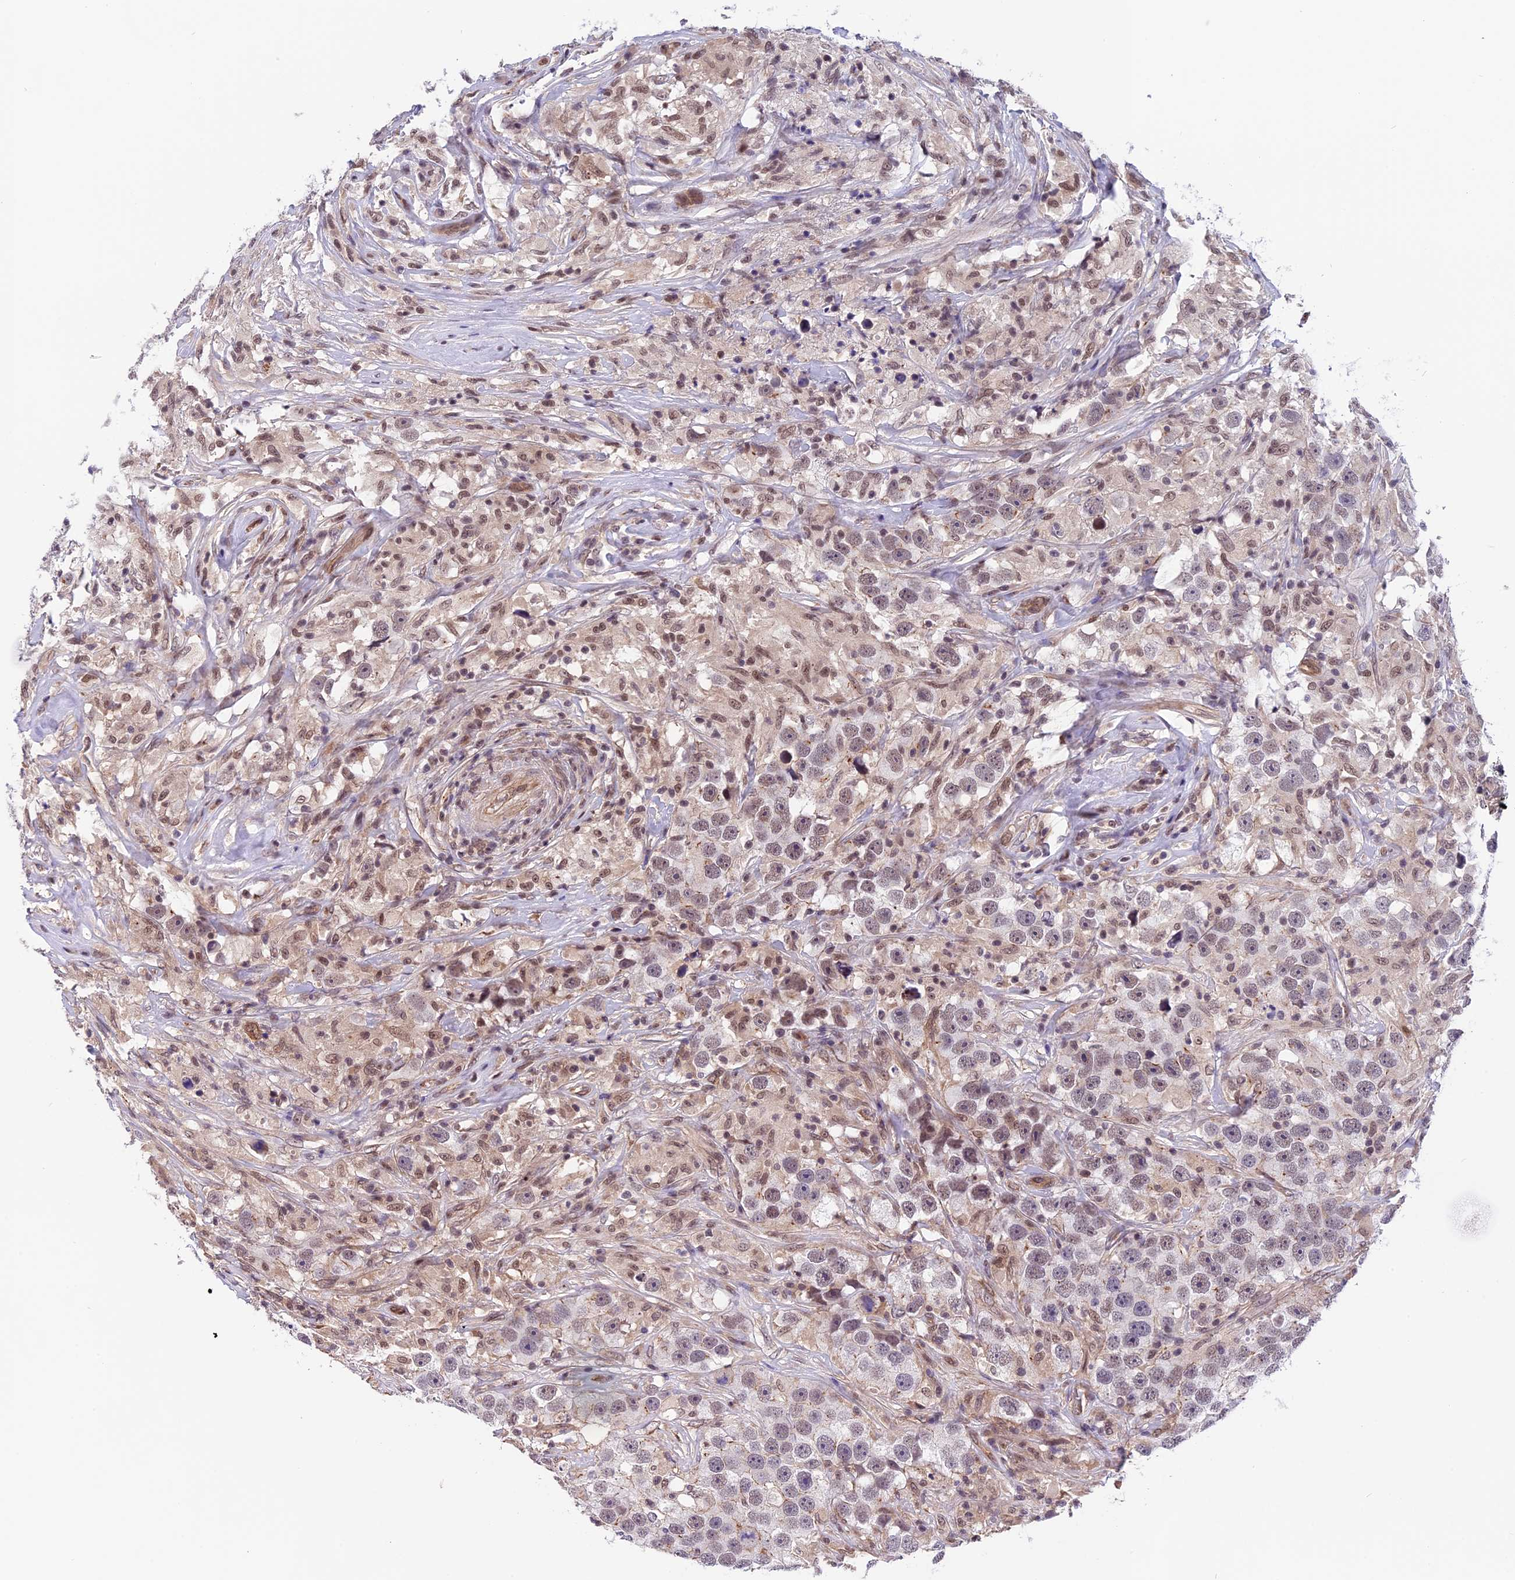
{"staining": {"intensity": "moderate", "quantity": "<25%", "location": "nuclear"}, "tissue": "testis cancer", "cell_type": "Tumor cells", "image_type": "cancer", "snomed": [{"axis": "morphology", "description": "Seminoma, NOS"}, {"axis": "topography", "description": "Testis"}], "caption": "IHC staining of testis cancer, which shows low levels of moderate nuclear staining in approximately <25% of tumor cells indicating moderate nuclear protein staining. The staining was performed using DAB (3,3'-diaminobenzidine) (brown) for protein detection and nuclei were counterstained in hematoxylin (blue).", "gene": "ZC3H4", "patient": {"sex": "male", "age": 49}}